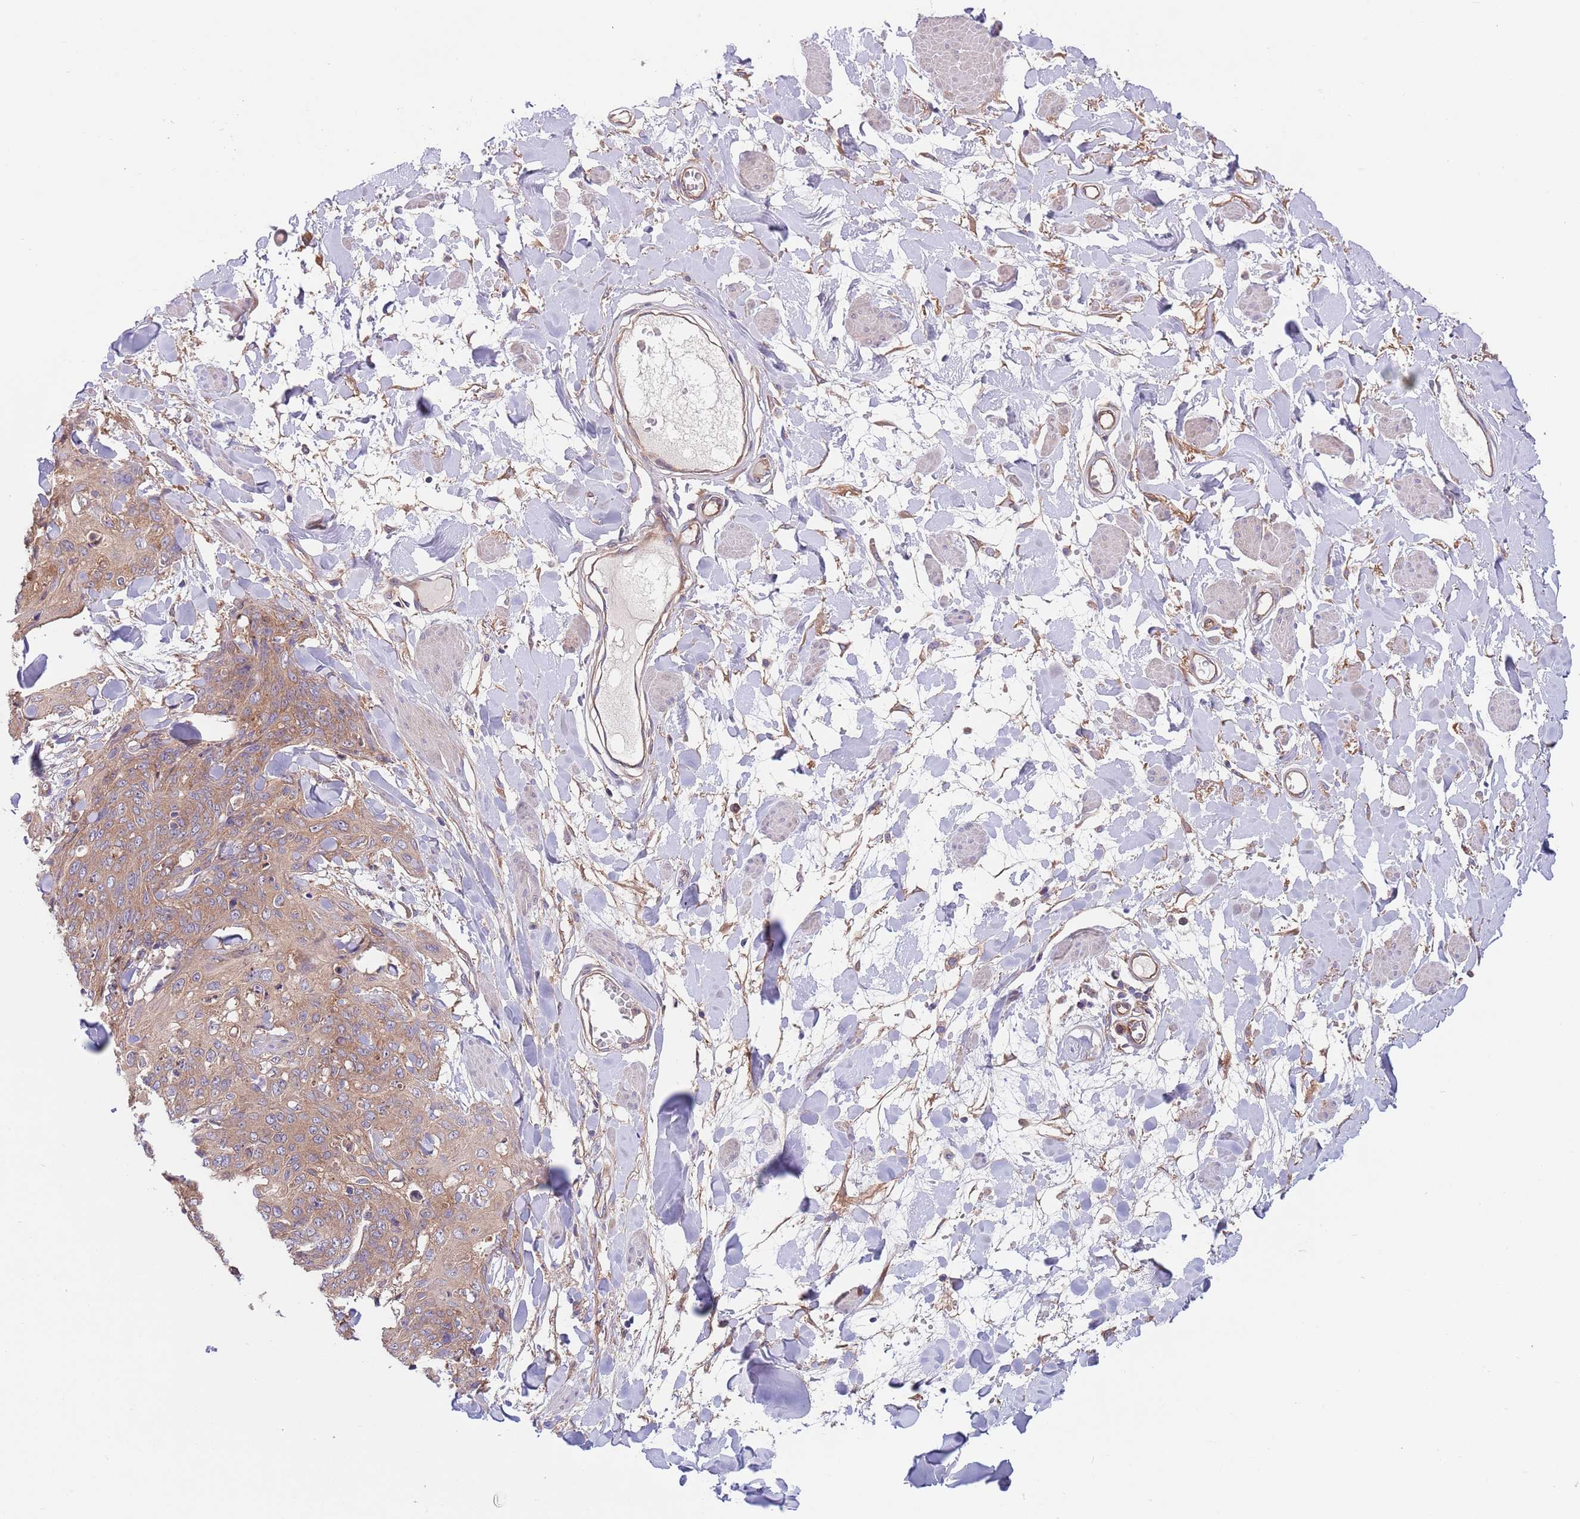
{"staining": {"intensity": "moderate", "quantity": ">75%", "location": "cytoplasmic/membranous"}, "tissue": "skin cancer", "cell_type": "Tumor cells", "image_type": "cancer", "snomed": [{"axis": "morphology", "description": "Squamous cell carcinoma, NOS"}, {"axis": "topography", "description": "Skin"}, {"axis": "topography", "description": "Vulva"}], "caption": "Human squamous cell carcinoma (skin) stained for a protein (brown) reveals moderate cytoplasmic/membranous positive positivity in approximately >75% of tumor cells.", "gene": "EIF3F", "patient": {"sex": "female", "age": 85}}